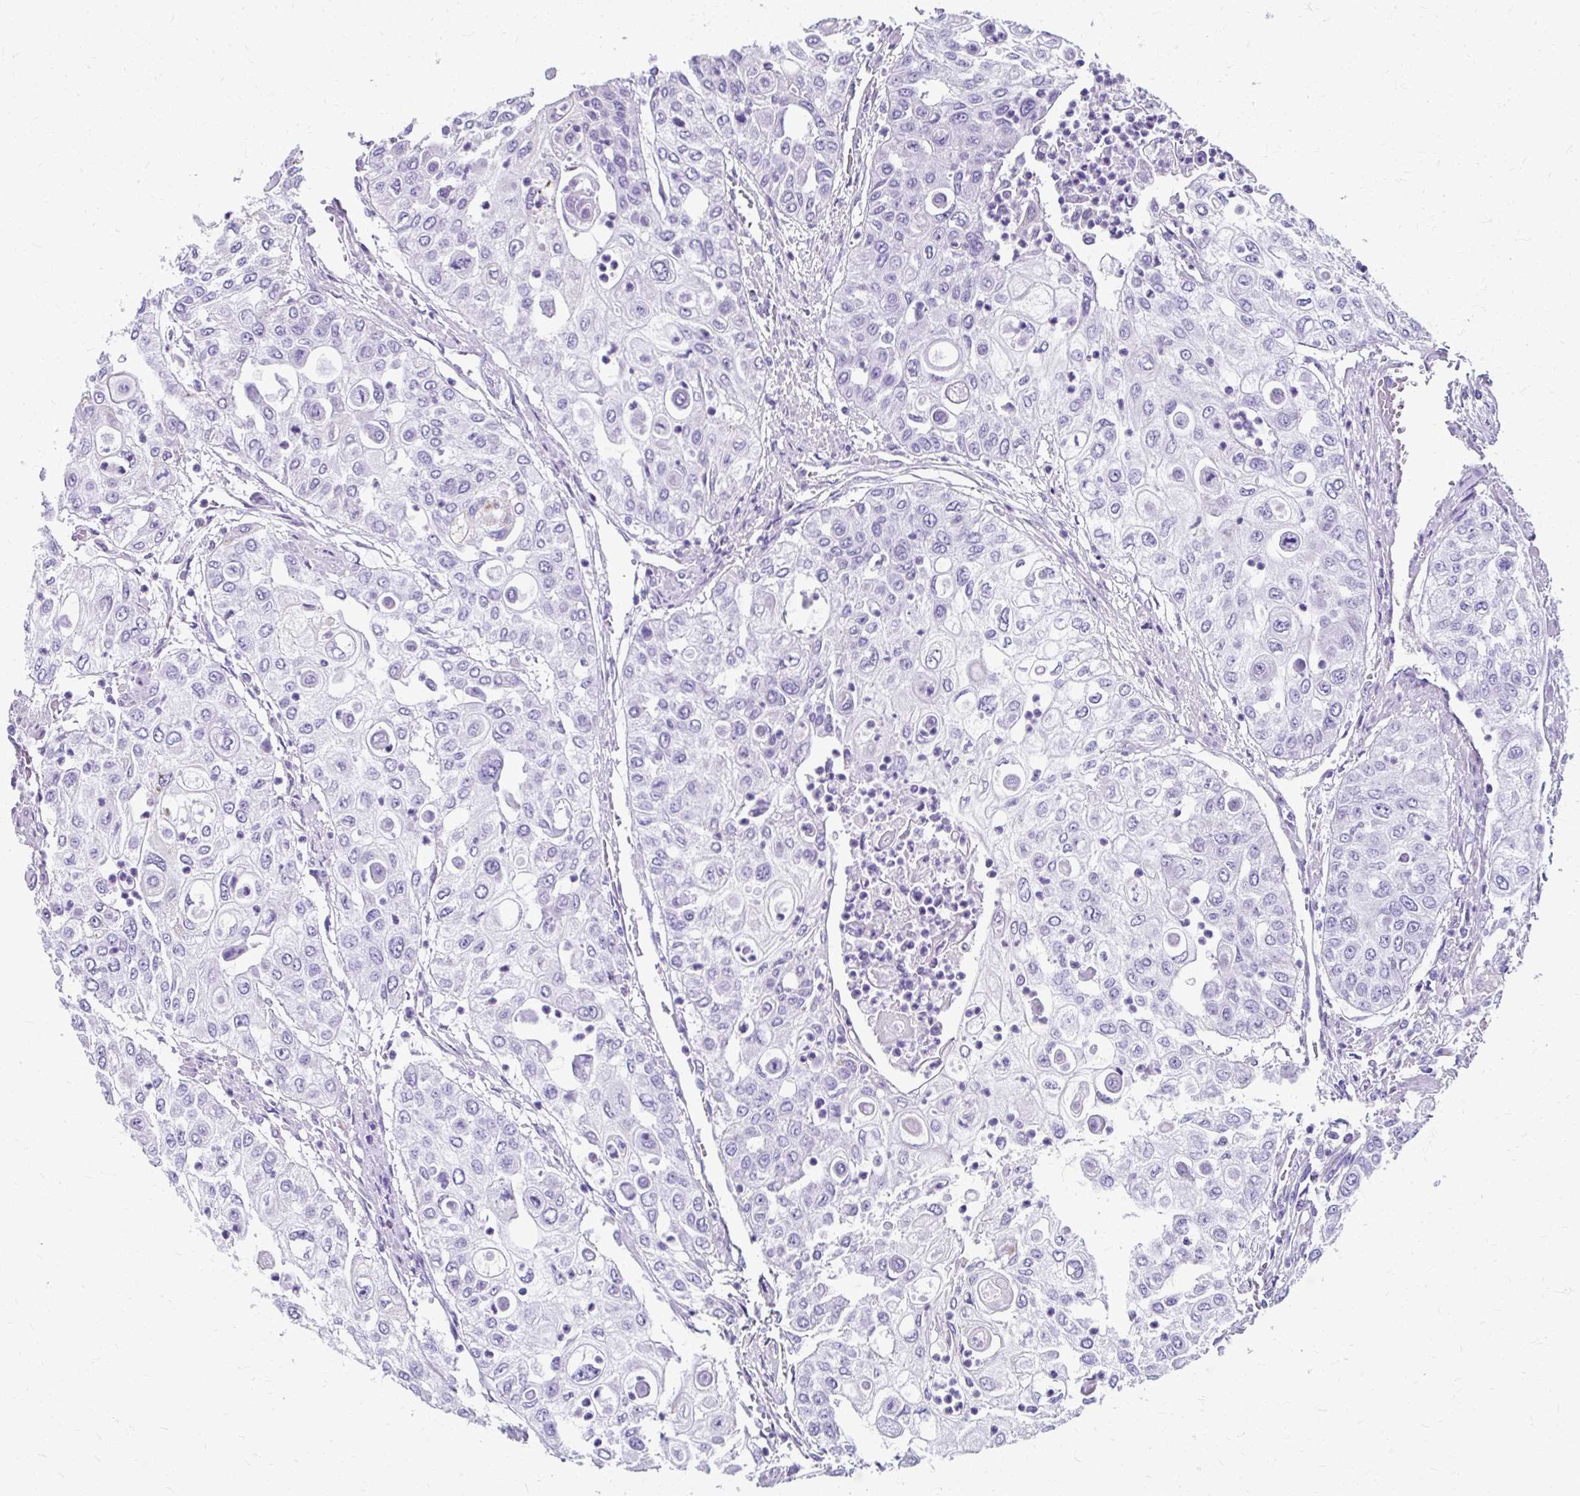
{"staining": {"intensity": "moderate", "quantity": "<25%", "location": "cytoplasmic/membranous"}, "tissue": "urothelial cancer", "cell_type": "Tumor cells", "image_type": "cancer", "snomed": [{"axis": "morphology", "description": "Urothelial carcinoma, High grade"}, {"axis": "topography", "description": "Urinary bladder"}], "caption": "The photomicrograph shows immunohistochemical staining of high-grade urothelial carcinoma. There is moderate cytoplasmic/membranous staining is identified in about <25% of tumor cells. (DAB = brown stain, brightfield microscopy at high magnification).", "gene": "ZNF555", "patient": {"sex": "female", "age": 79}}